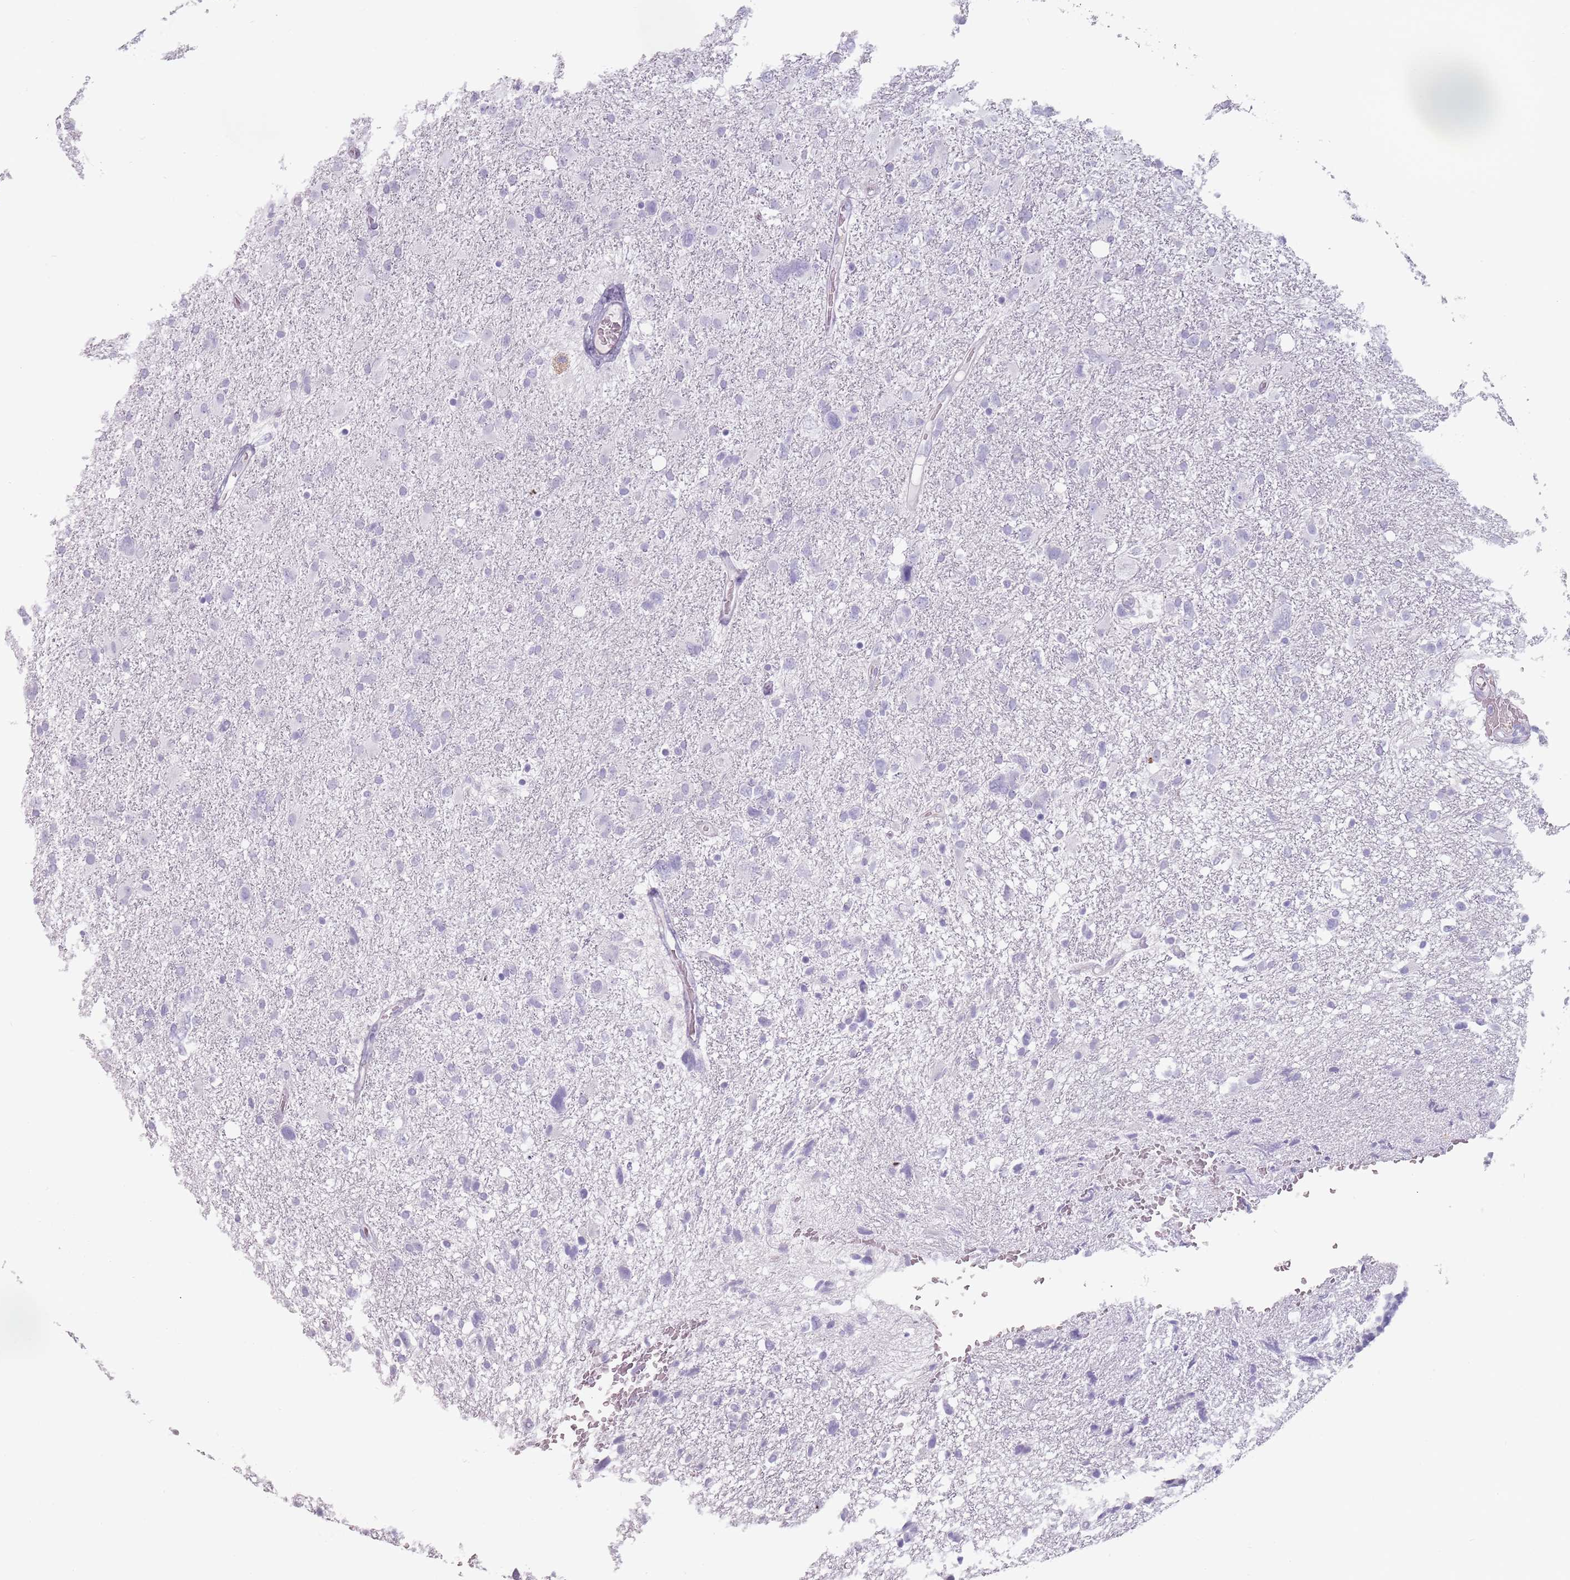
{"staining": {"intensity": "negative", "quantity": "none", "location": "none"}, "tissue": "glioma", "cell_type": "Tumor cells", "image_type": "cancer", "snomed": [{"axis": "morphology", "description": "Glioma, malignant, High grade"}, {"axis": "topography", "description": "Brain"}], "caption": "High power microscopy histopathology image of an immunohistochemistry (IHC) photomicrograph of malignant glioma (high-grade), revealing no significant positivity in tumor cells.", "gene": "ZNF584", "patient": {"sex": "male", "age": 61}}